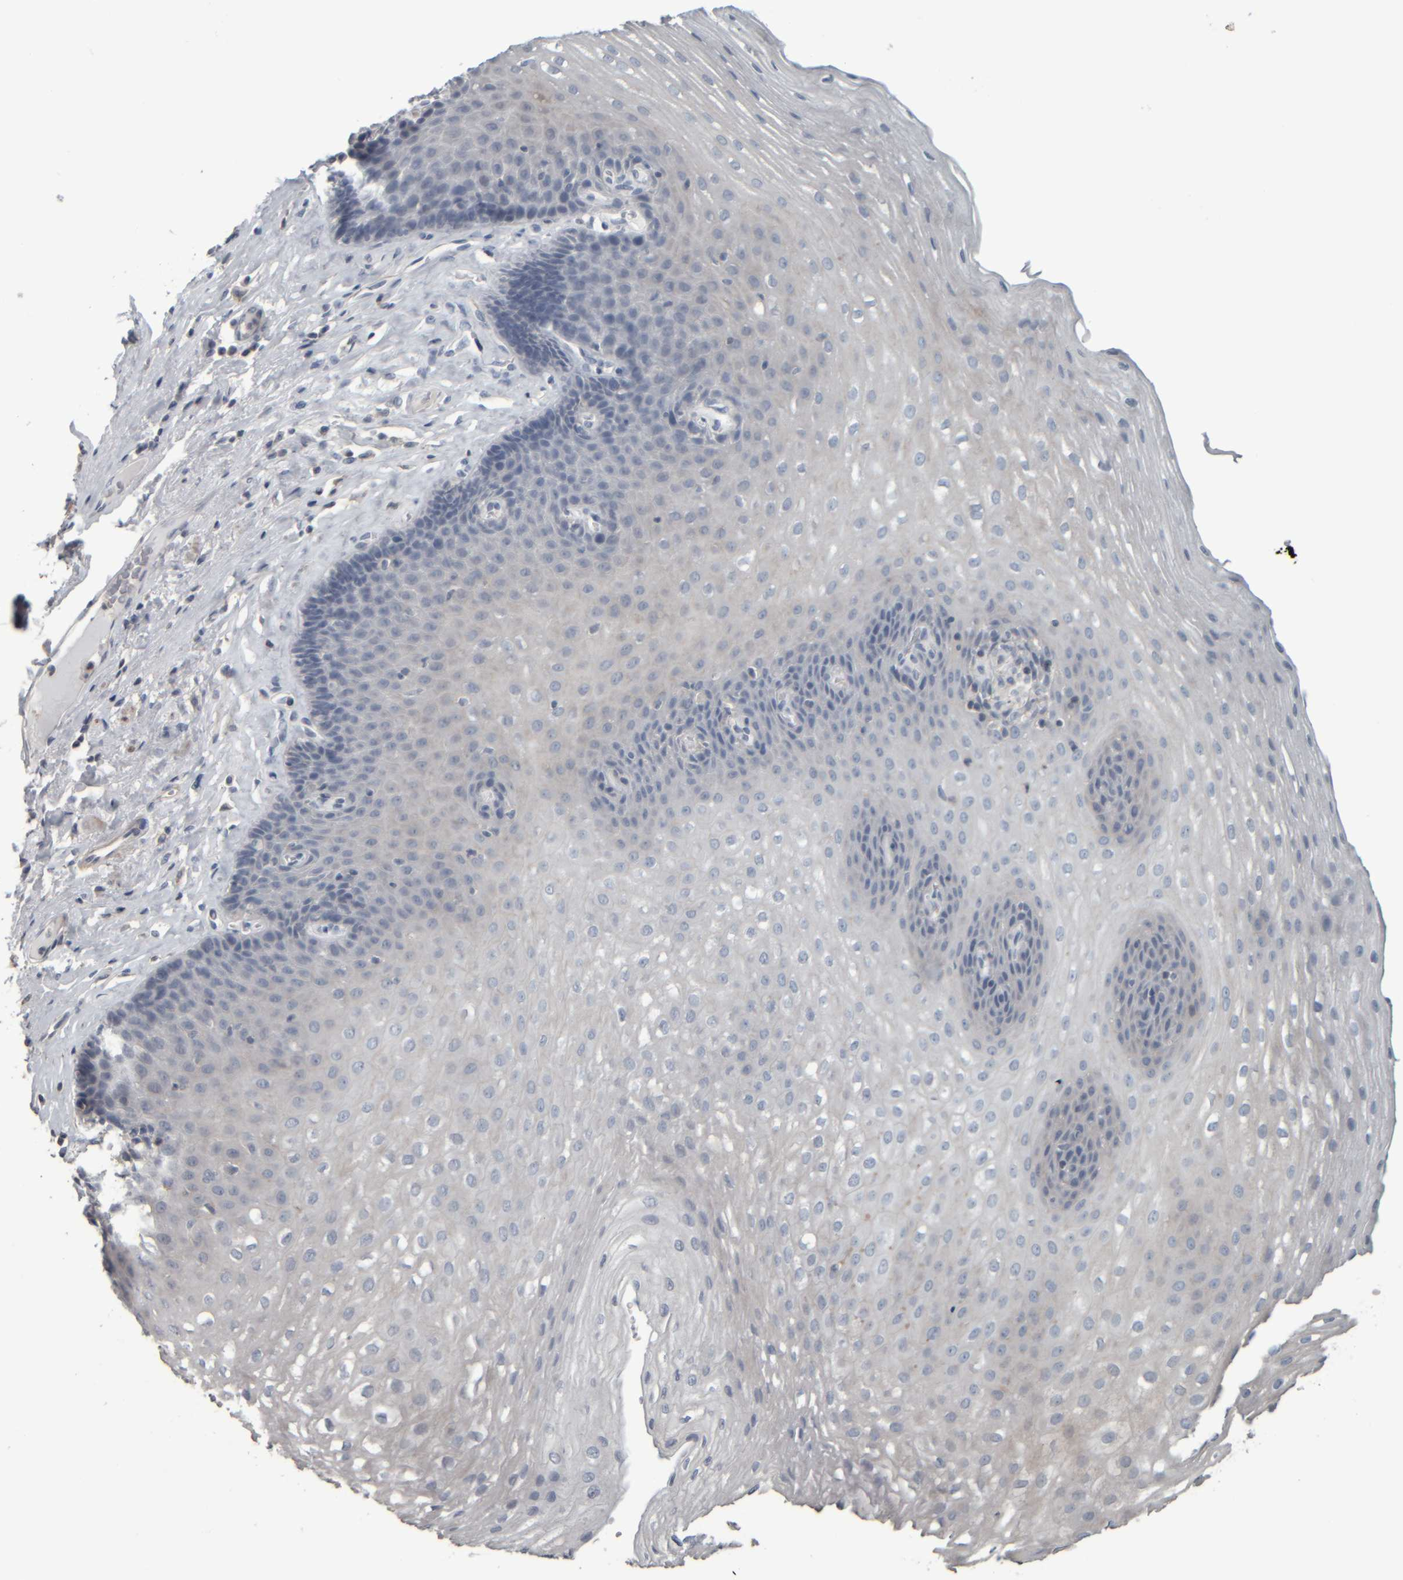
{"staining": {"intensity": "negative", "quantity": "none", "location": "none"}, "tissue": "esophagus", "cell_type": "Squamous epithelial cells", "image_type": "normal", "snomed": [{"axis": "morphology", "description": "Normal tissue, NOS"}, {"axis": "topography", "description": "Esophagus"}], "caption": "High magnification brightfield microscopy of benign esophagus stained with DAB (brown) and counterstained with hematoxylin (blue): squamous epithelial cells show no significant expression.", "gene": "CAVIN4", "patient": {"sex": "female", "age": 66}}